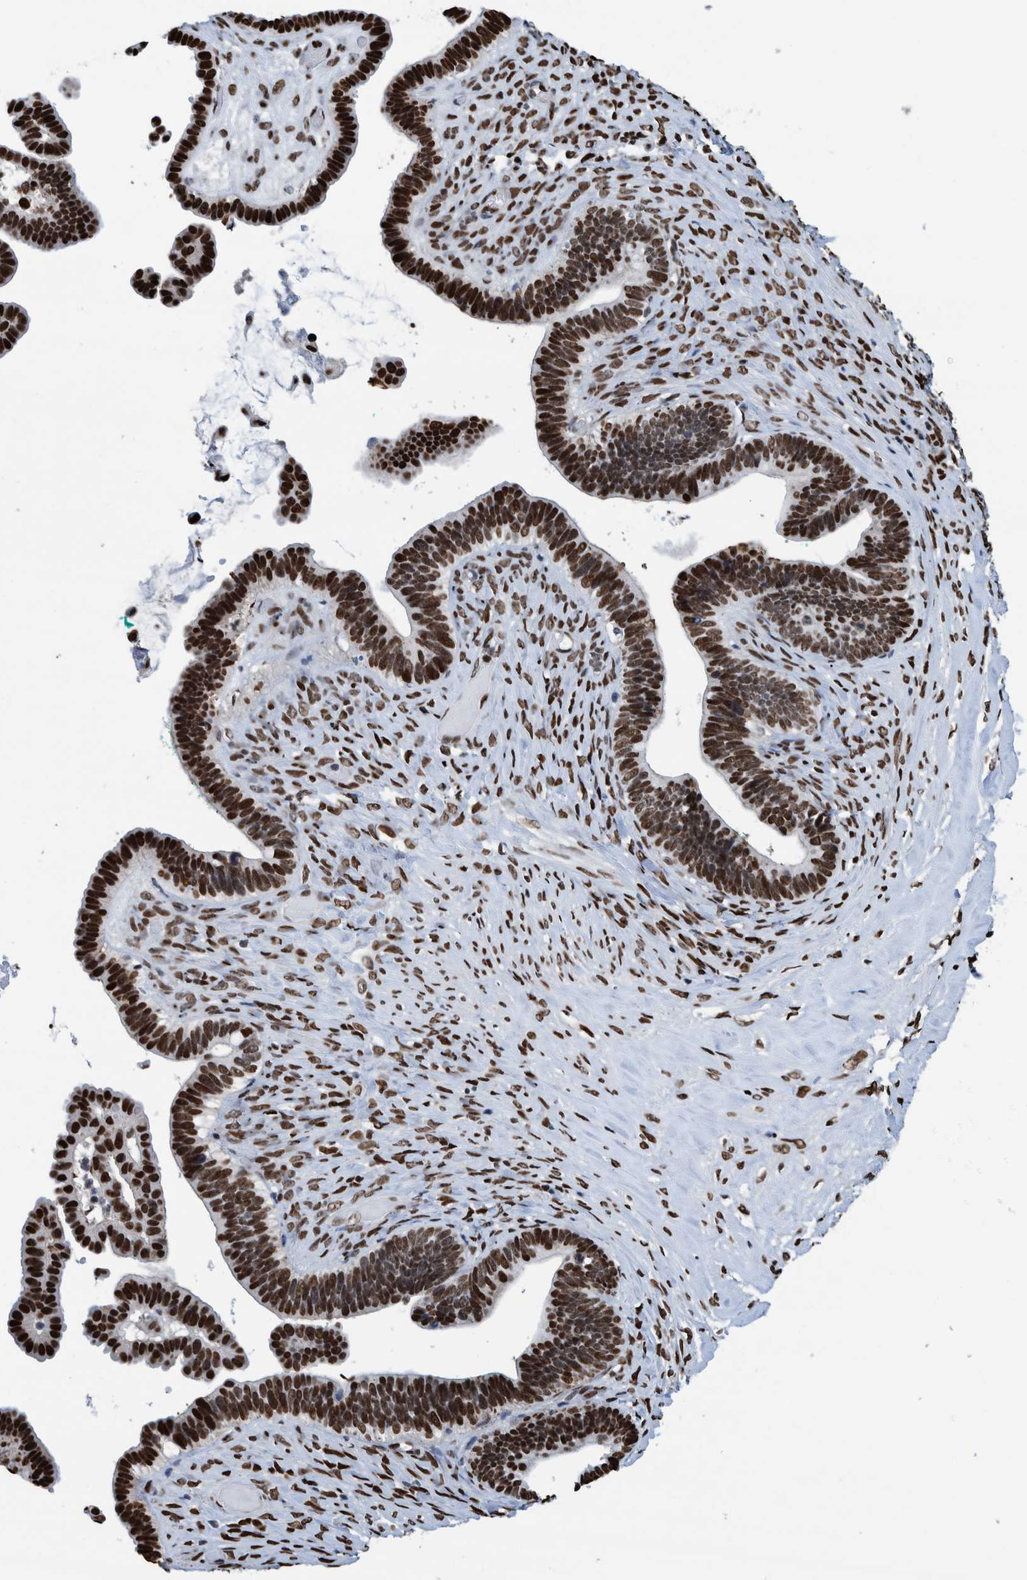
{"staining": {"intensity": "strong", "quantity": ">75%", "location": "nuclear"}, "tissue": "ovarian cancer", "cell_type": "Tumor cells", "image_type": "cancer", "snomed": [{"axis": "morphology", "description": "Cystadenocarcinoma, serous, NOS"}, {"axis": "topography", "description": "Ovary"}], "caption": "Protein analysis of ovarian serous cystadenocarcinoma tissue reveals strong nuclear positivity in about >75% of tumor cells. (DAB (3,3'-diaminobenzidine) IHC, brown staining for protein, blue staining for nuclei).", "gene": "HEATR9", "patient": {"sex": "female", "age": 56}}